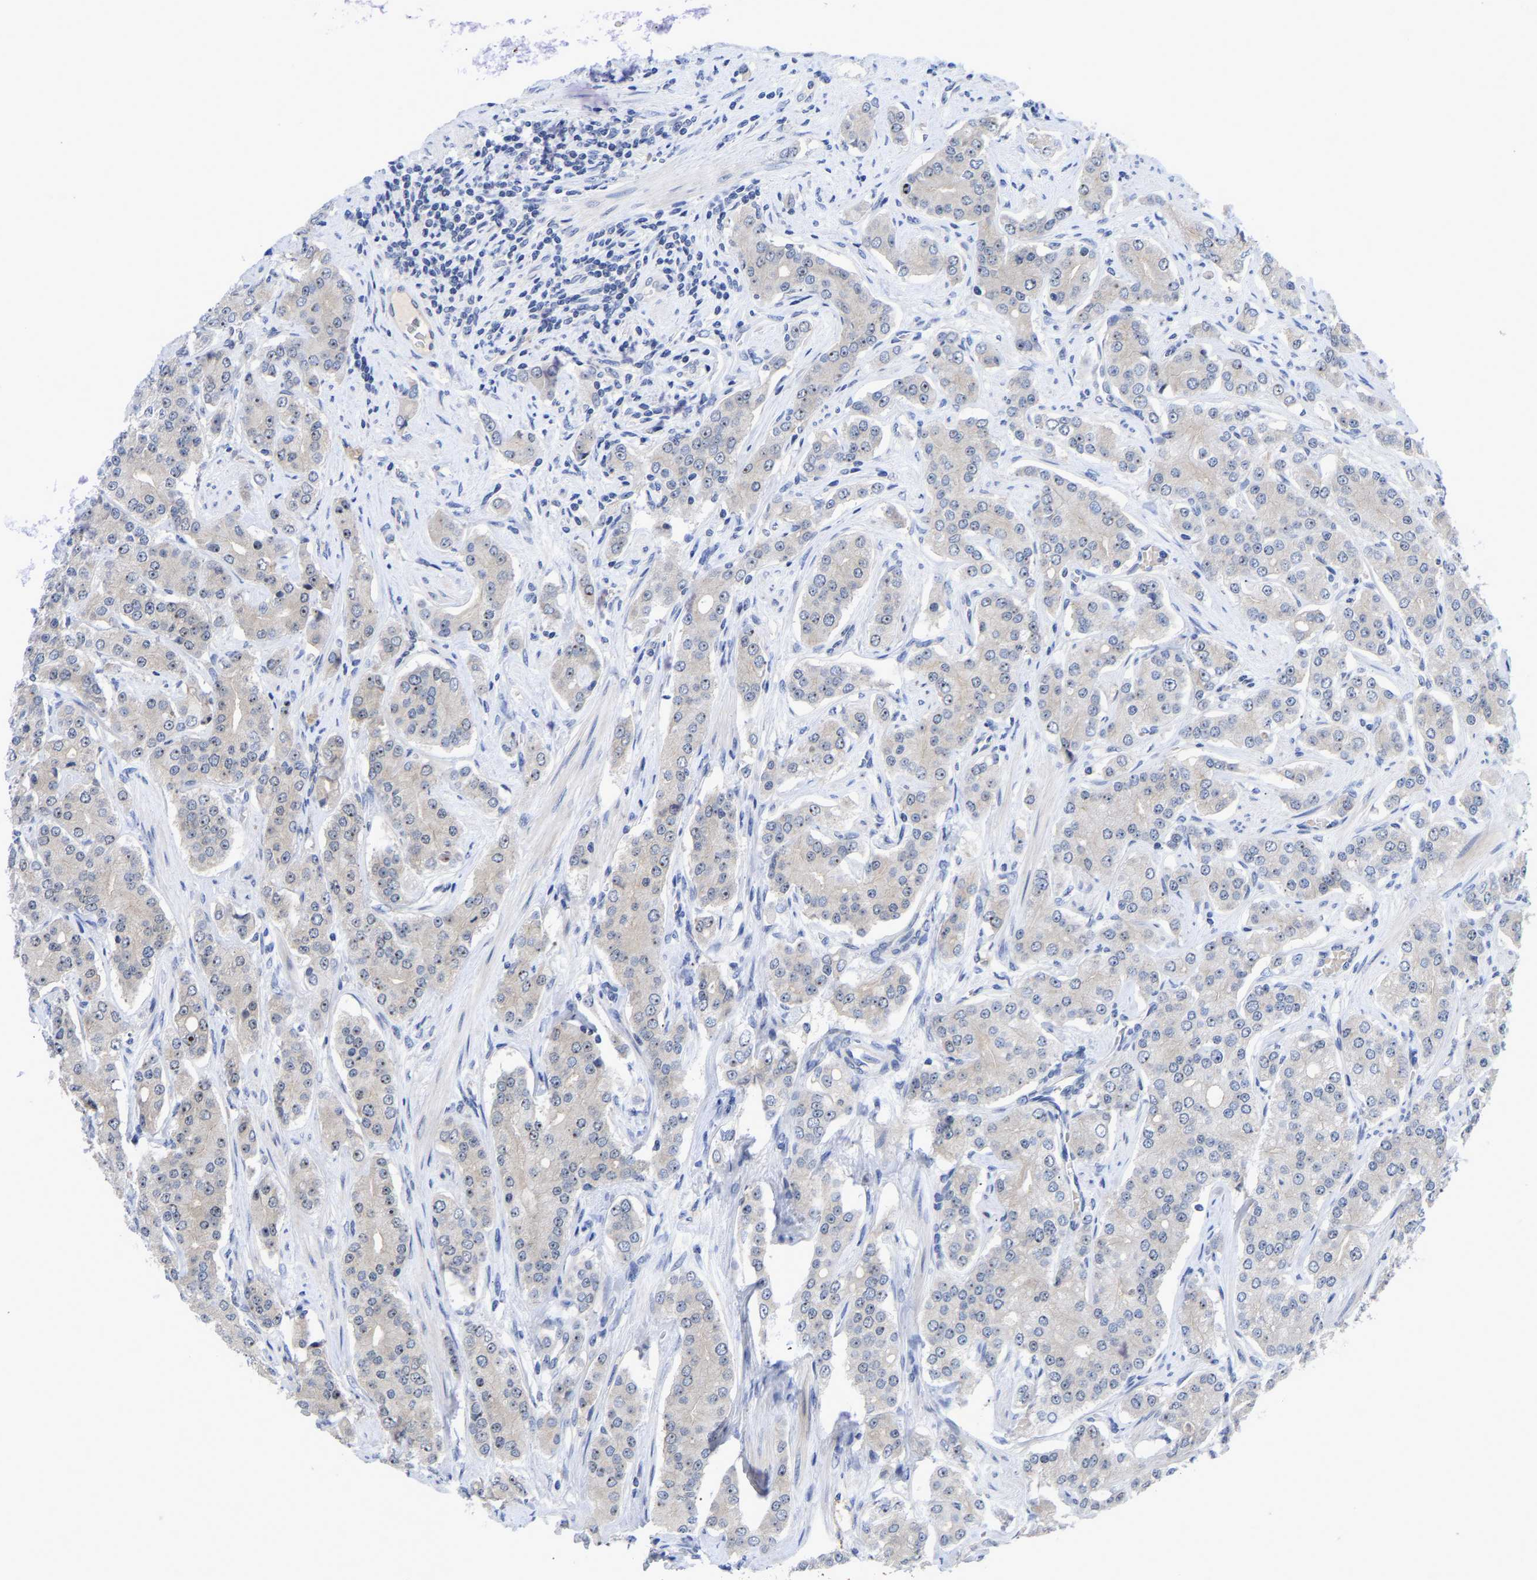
{"staining": {"intensity": "moderate", "quantity": "25%-75%", "location": "nuclear"}, "tissue": "prostate cancer", "cell_type": "Tumor cells", "image_type": "cancer", "snomed": [{"axis": "morphology", "description": "Adenocarcinoma, Low grade"}, {"axis": "topography", "description": "Prostate"}], "caption": "Moderate nuclear protein staining is seen in approximately 25%-75% of tumor cells in prostate low-grade adenocarcinoma.", "gene": "NLE1", "patient": {"sex": "male", "age": 69}}